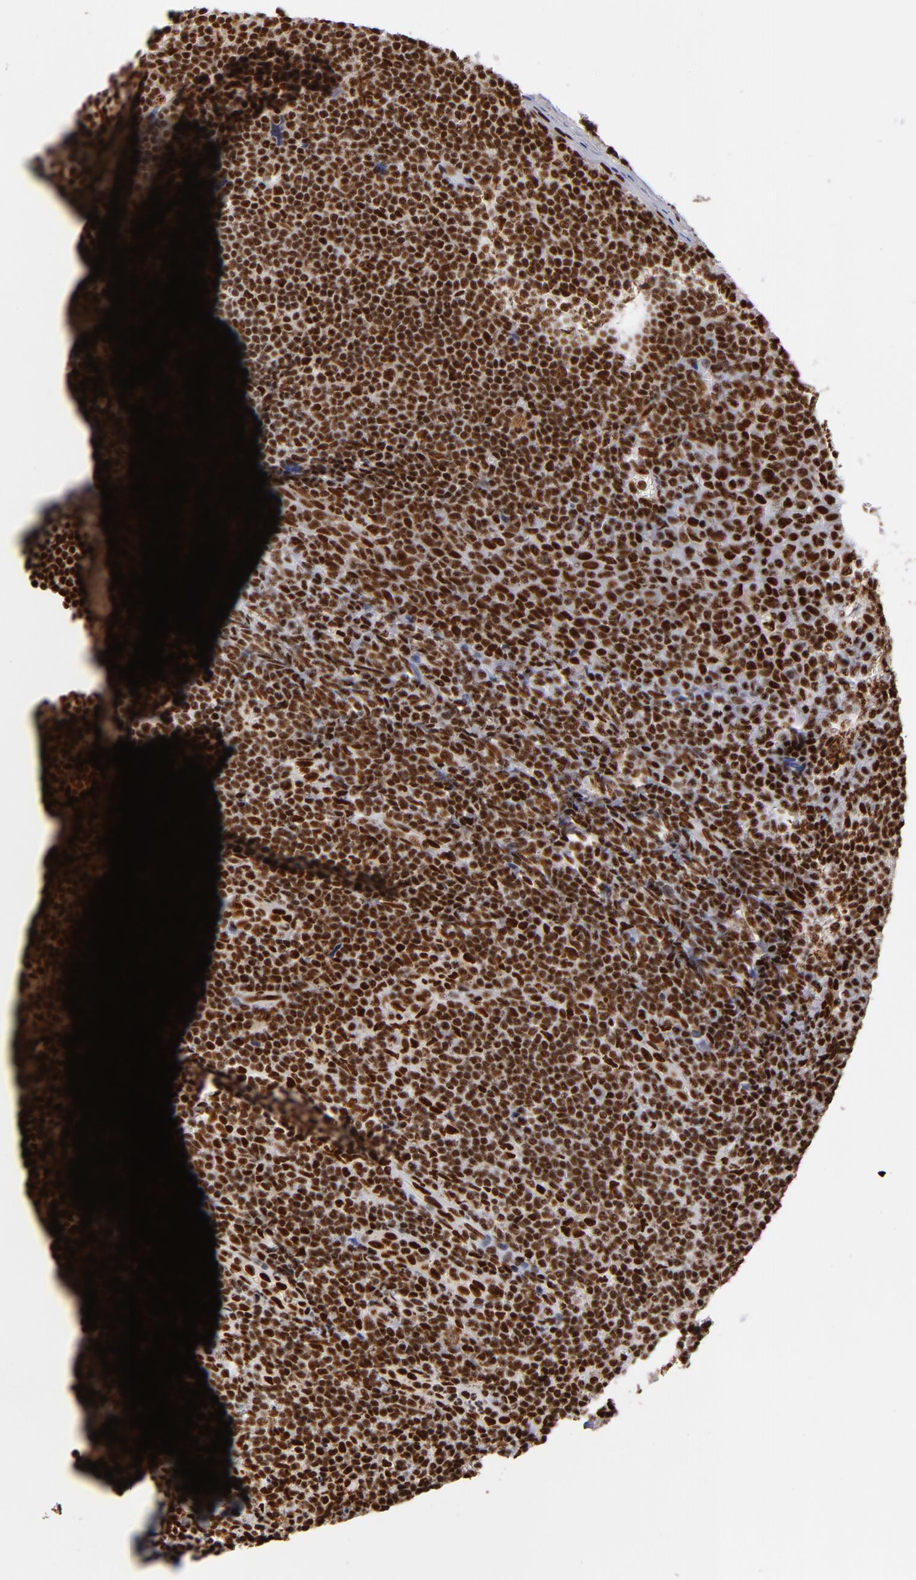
{"staining": {"intensity": "strong", "quantity": ">75%", "location": "nuclear"}, "tissue": "tonsil", "cell_type": "Germinal center cells", "image_type": "normal", "snomed": [{"axis": "morphology", "description": "Normal tissue, NOS"}, {"axis": "topography", "description": "Tonsil"}], "caption": "Tonsil was stained to show a protein in brown. There is high levels of strong nuclear expression in about >75% of germinal center cells. (Stains: DAB (3,3'-diaminobenzidine) in brown, nuclei in blue, Microscopy: brightfield microscopy at high magnification).", "gene": "MRE11", "patient": {"sex": "male", "age": 31}}